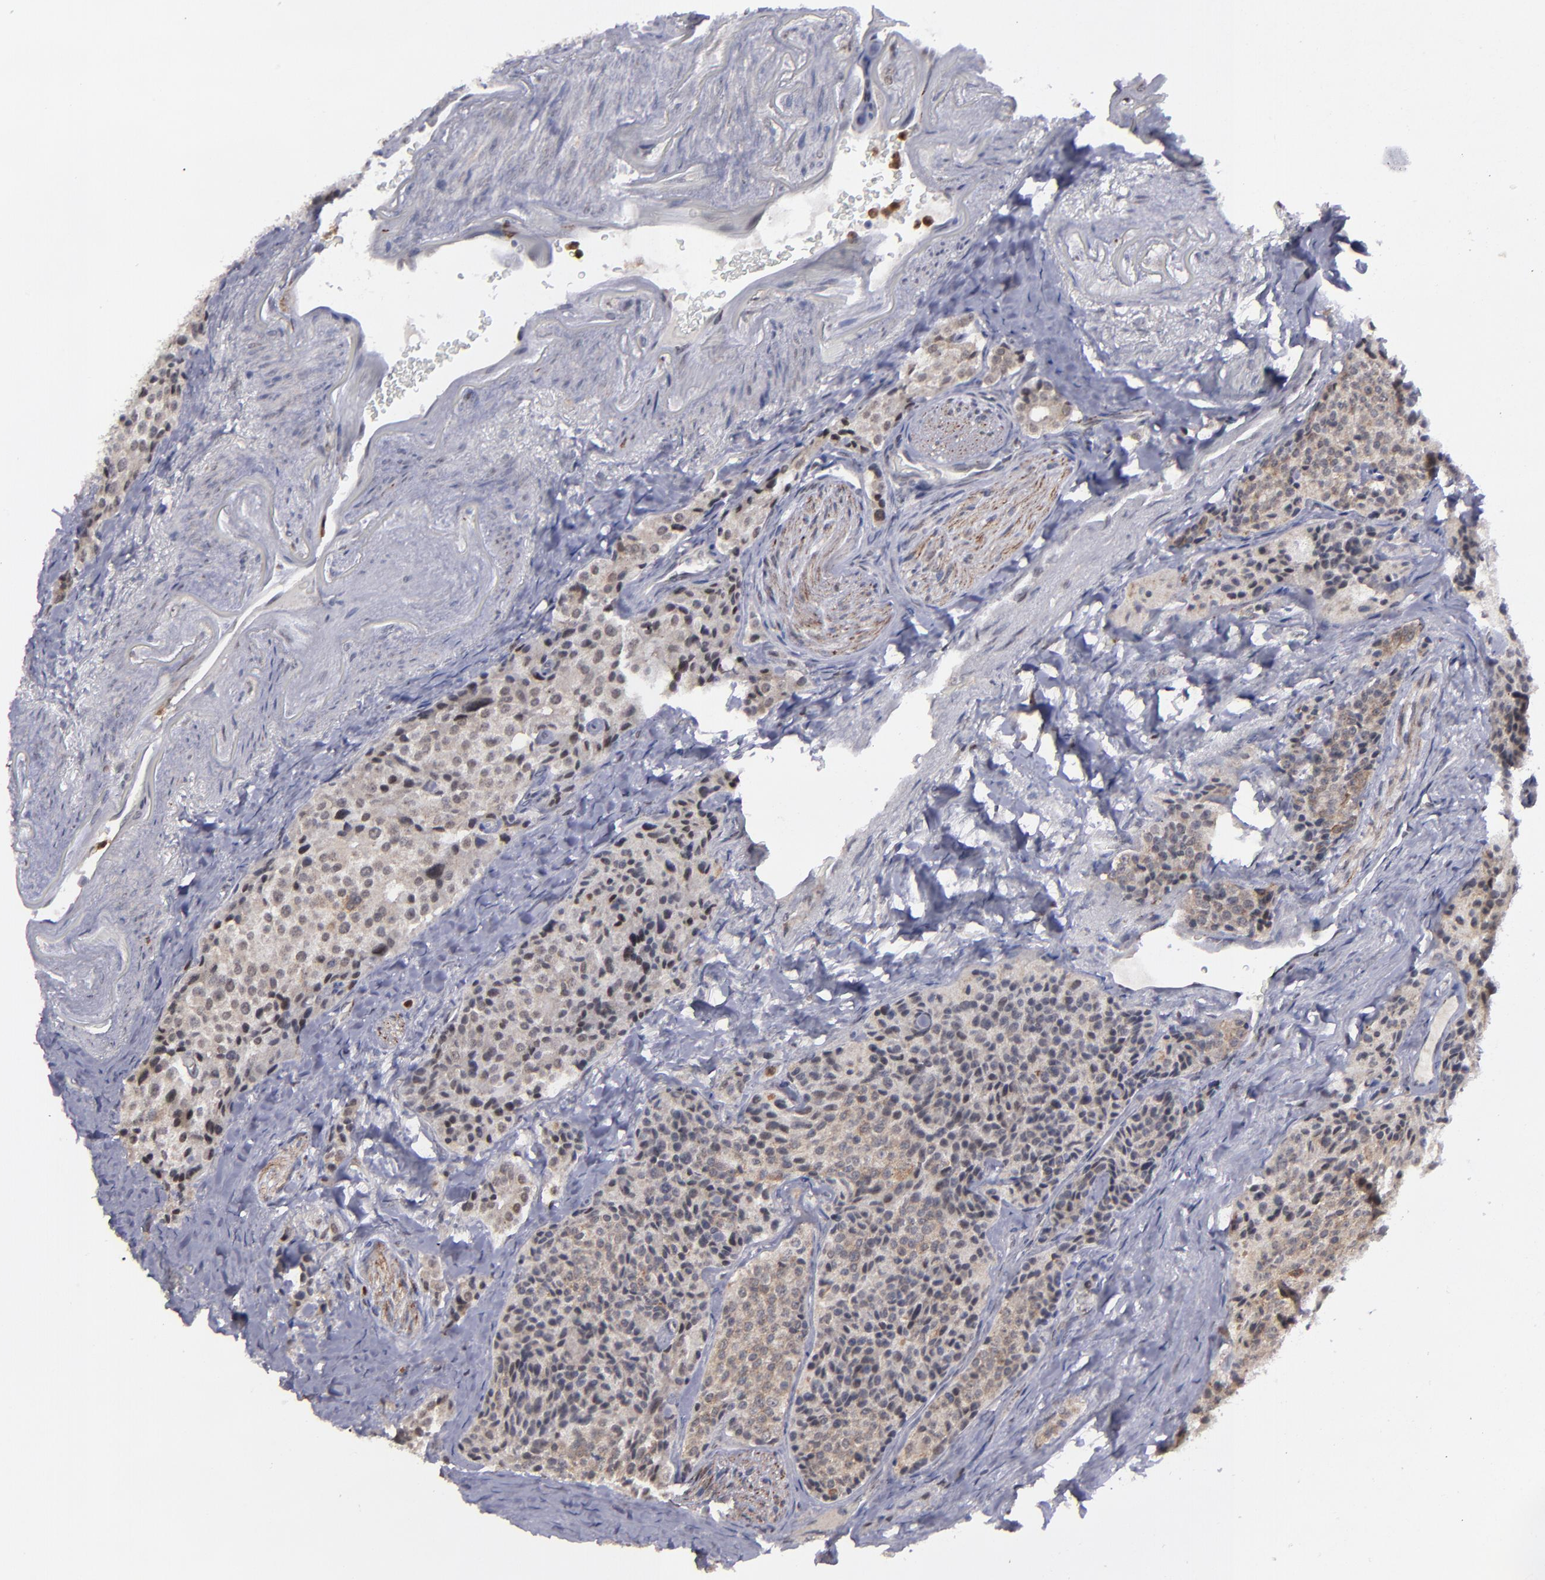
{"staining": {"intensity": "moderate", "quantity": ">75%", "location": "cytoplasmic/membranous"}, "tissue": "carcinoid", "cell_type": "Tumor cells", "image_type": "cancer", "snomed": [{"axis": "morphology", "description": "Carcinoid, malignant, NOS"}, {"axis": "topography", "description": "Colon"}], "caption": "Carcinoid (malignant) stained with a brown dye demonstrates moderate cytoplasmic/membranous positive expression in approximately >75% of tumor cells.", "gene": "RREB1", "patient": {"sex": "female", "age": 61}}